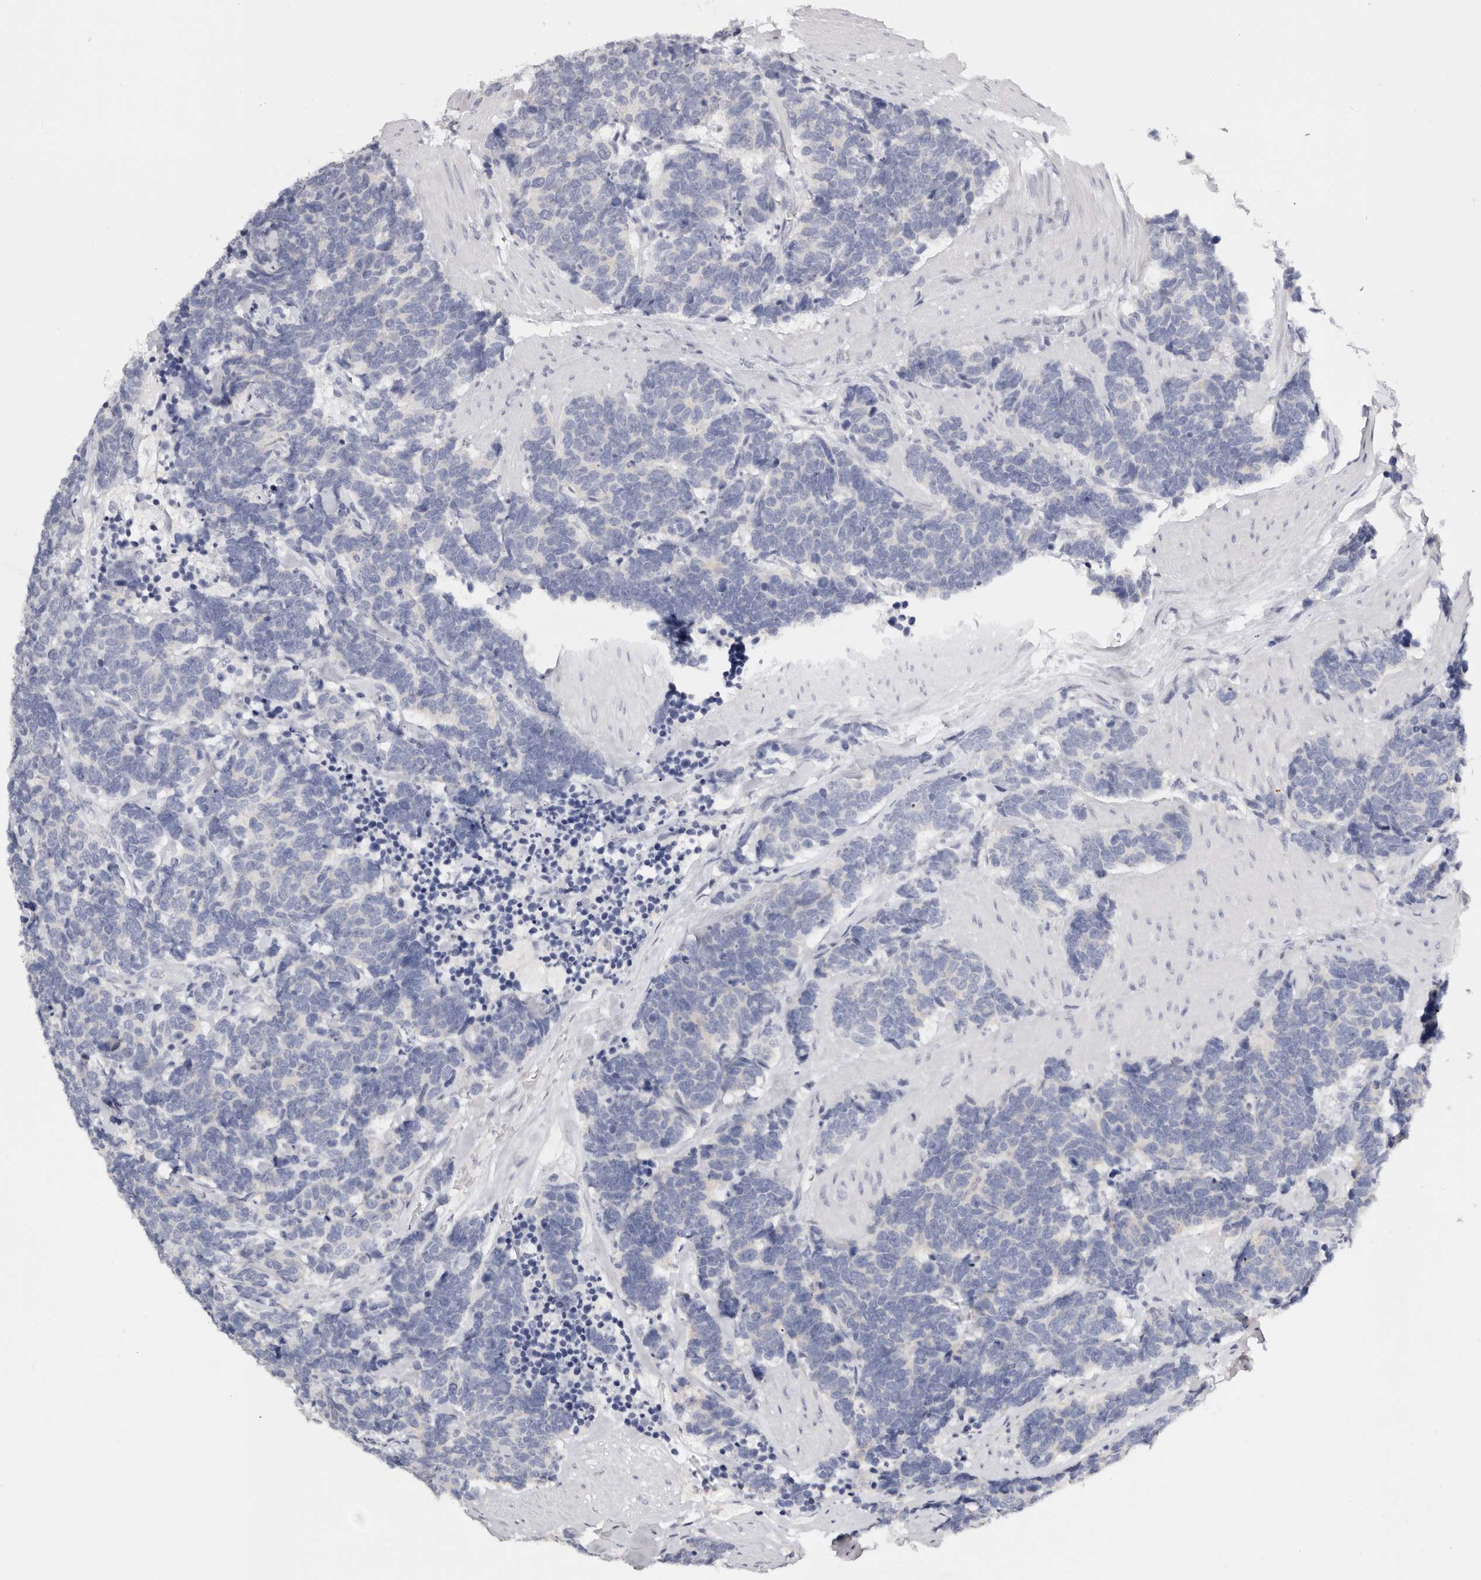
{"staining": {"intensity": "negative", "quantity": "none", "location": "none"}, "tissue": "carcinoid", "cell_type": "Tumor cells", "image_type": "cancer", "snomed": [{"axis": "morphology", "description": "Carcinoma, NOS"}, {"axis": "morphology", "description": "Carcinoid, malignant, NOS"}, {"axis": "topography", "description": "Urinary bladder"}], "caption": "A high-resolution photomicrograph shows immunohistochemistry (IHC) staining of carcinoid, which demonstrates no significant expression in tumor cells.", "gene": "ROM1", "patient": {"sex": "male", "age": 57}}